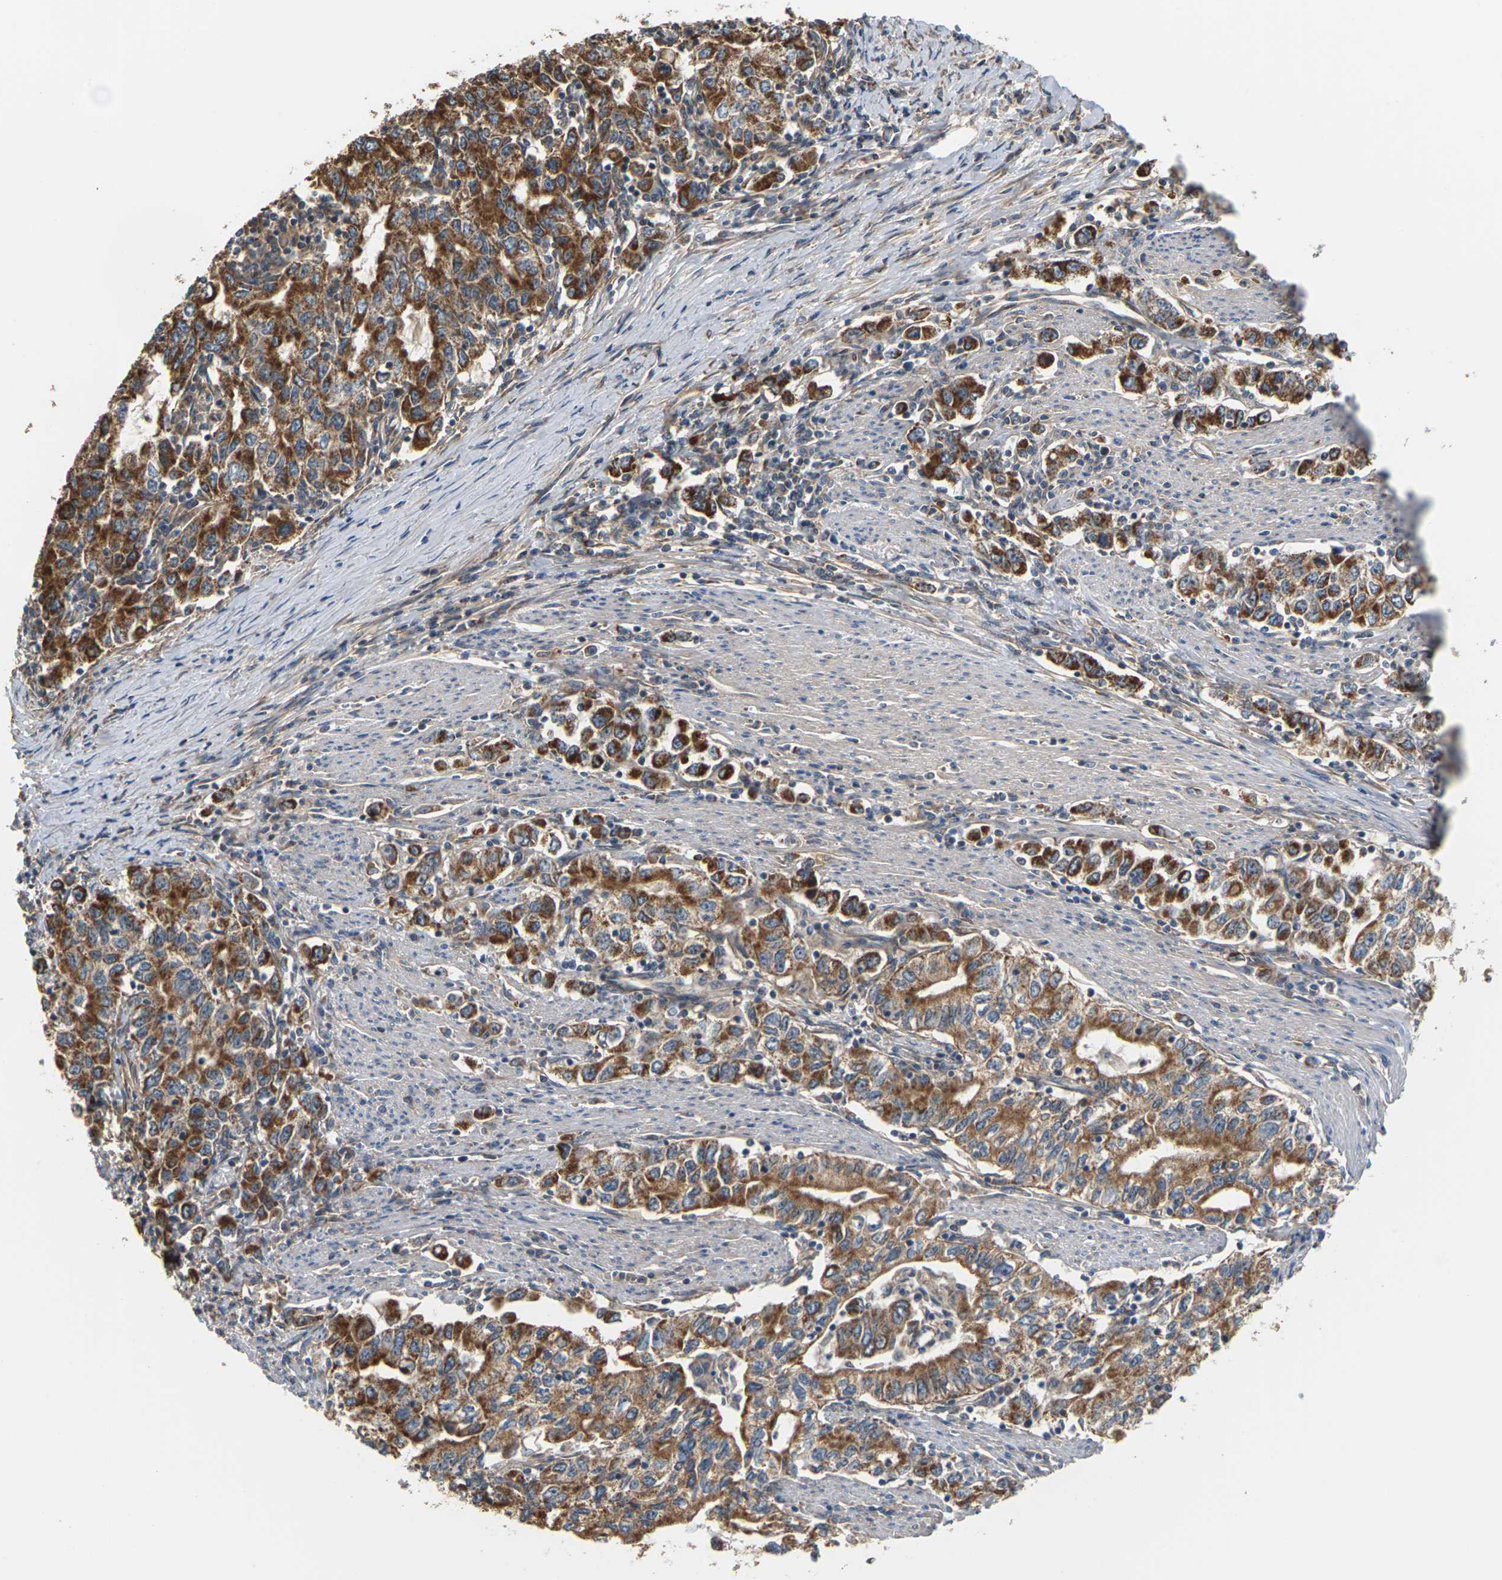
{"staining": {"intensity": "strong", "quantity": ">75%", "location": "cytoplasmic/membranous"}, "tissue": "stomach cancer", "cell_type": "Tumor cells", "image_type": "cancer", "snomed": [{"axis": "morphology", "description": "Adenocarcinoma, NOS"}, {"axis": "topography", "description": "Stomach, lower"}], "caption": "Immunohistochemical staining of stomach adenocarcinoma exhibits strong cytoplasmic/membranous protein positivity in approximately >75% of tumor cells. (DAB (3,3'-diaminobenzidine) IHC, brown staining for protein, blue staining for nuclei).", "gene": "PCDHB4", "patient": {"sex": "female", "age": 72}}